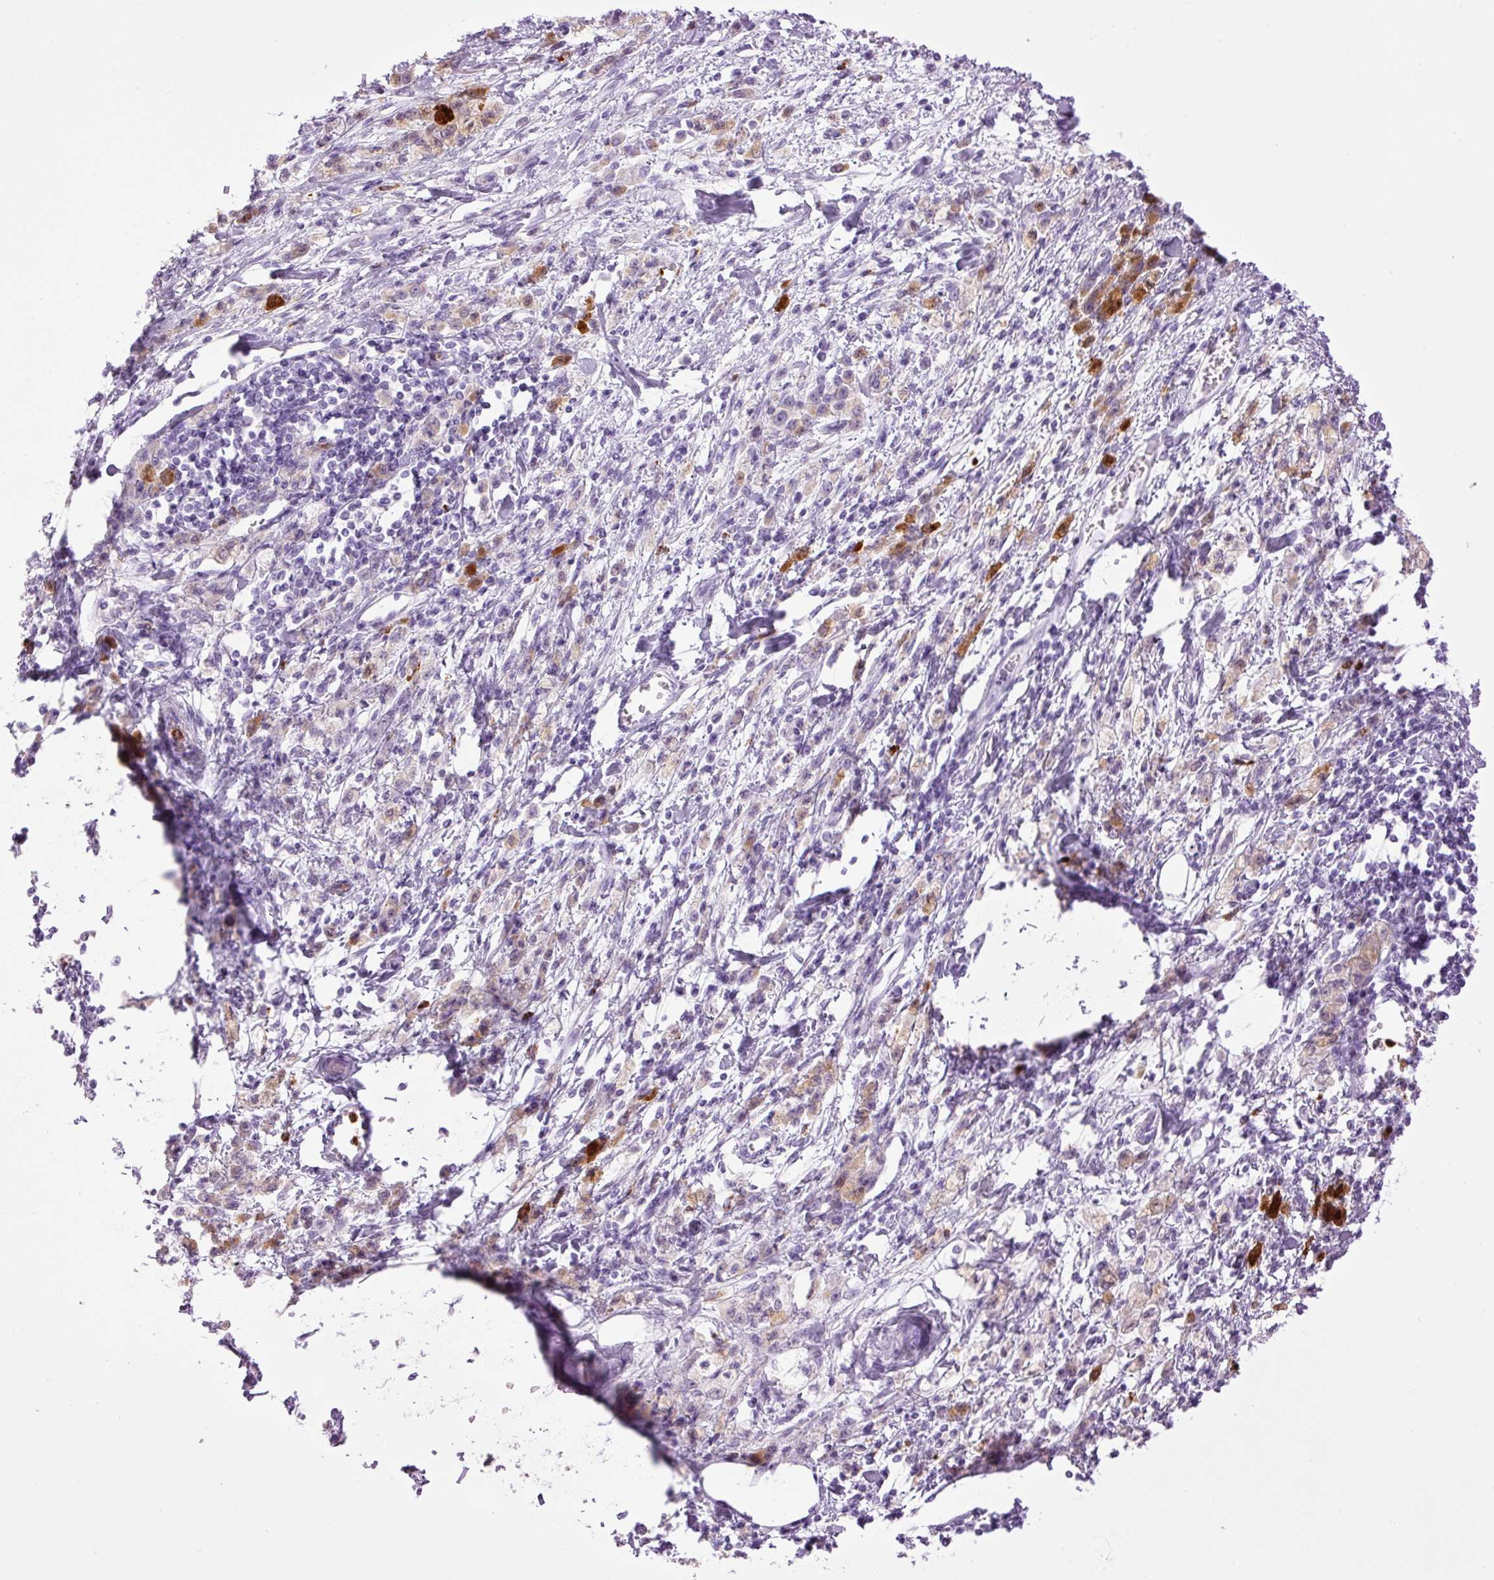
{"staining": {"intensity": "weak", "quantity": "<25%", "location": "cytoplasmic/membranous"}, "tissue": "stomach cancer", "cell_type": "Tumor cells", "image_type": "cancer", "snomed": [{"axis": "morphology", "description": "Adenocarcinoma, NOS"}, {"axis": "topography", "description": "Stomach"}], "caption": "Immunohistochemistry of human stomach cancer (adenocarcinoma) demonstrates no expression in tumor cells. (DAB immunohistochemistry visualized using brightfield microscopy, high magnification).", "gene": "LYZ", "patient": {"sex": "male", "age": 77}}